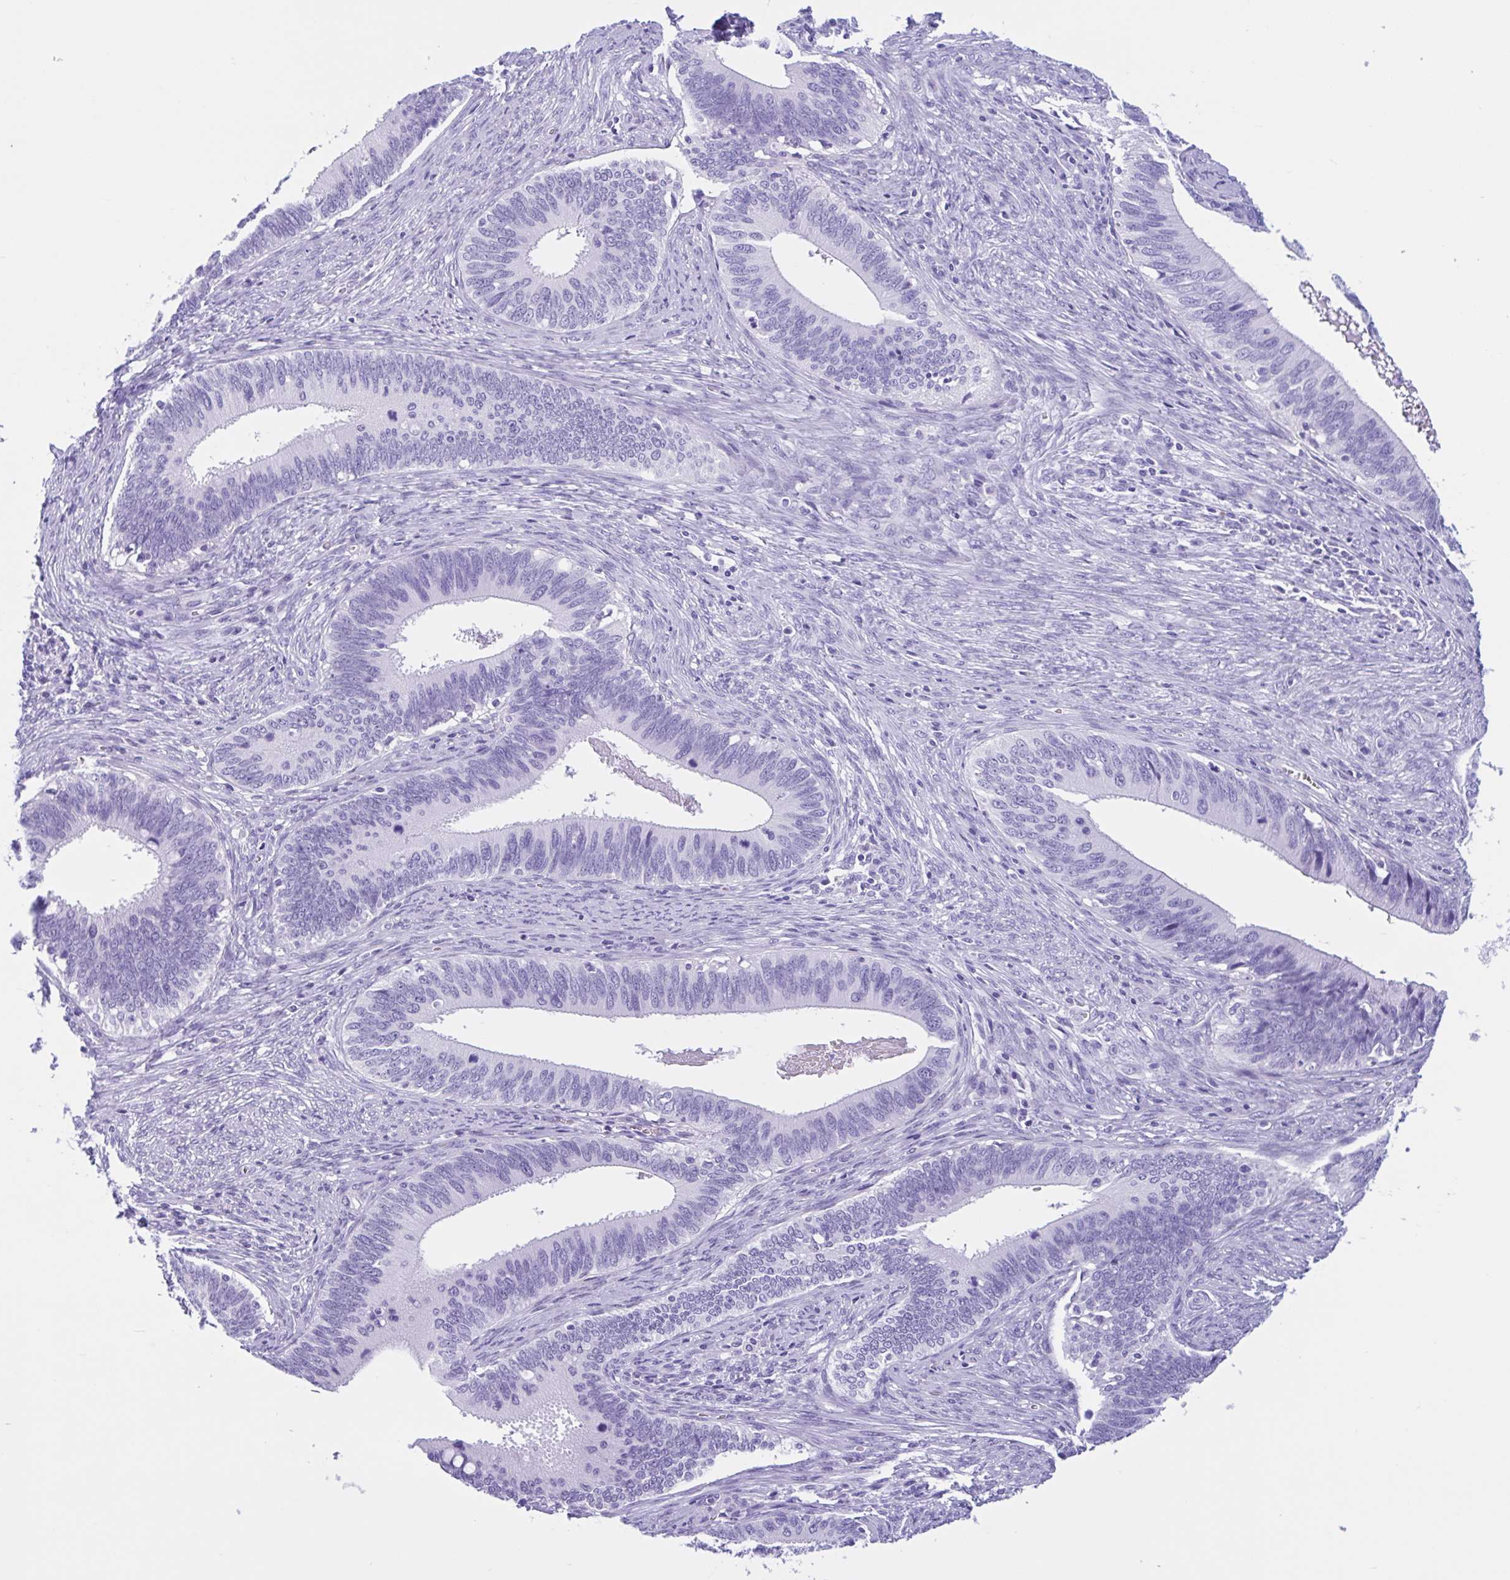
{"staining": {"intensity": "negative", "quantity": "none", "location": "none"}, "tissue": "cervical cancer", "cell_type": "Tumor cells", "image_type": "cancer", "snomed": [{"axis": "morphology", "description": "Adenocarcinoma, NOS"}, {"axis": "topography", "description": "Cervix"}], "caption": "Cervical cancer was stained to show a protein in brown. There is no significant staining in tumor cells.", "gene": "IAPP", "patient": {"sex": "female", "age": 42}}